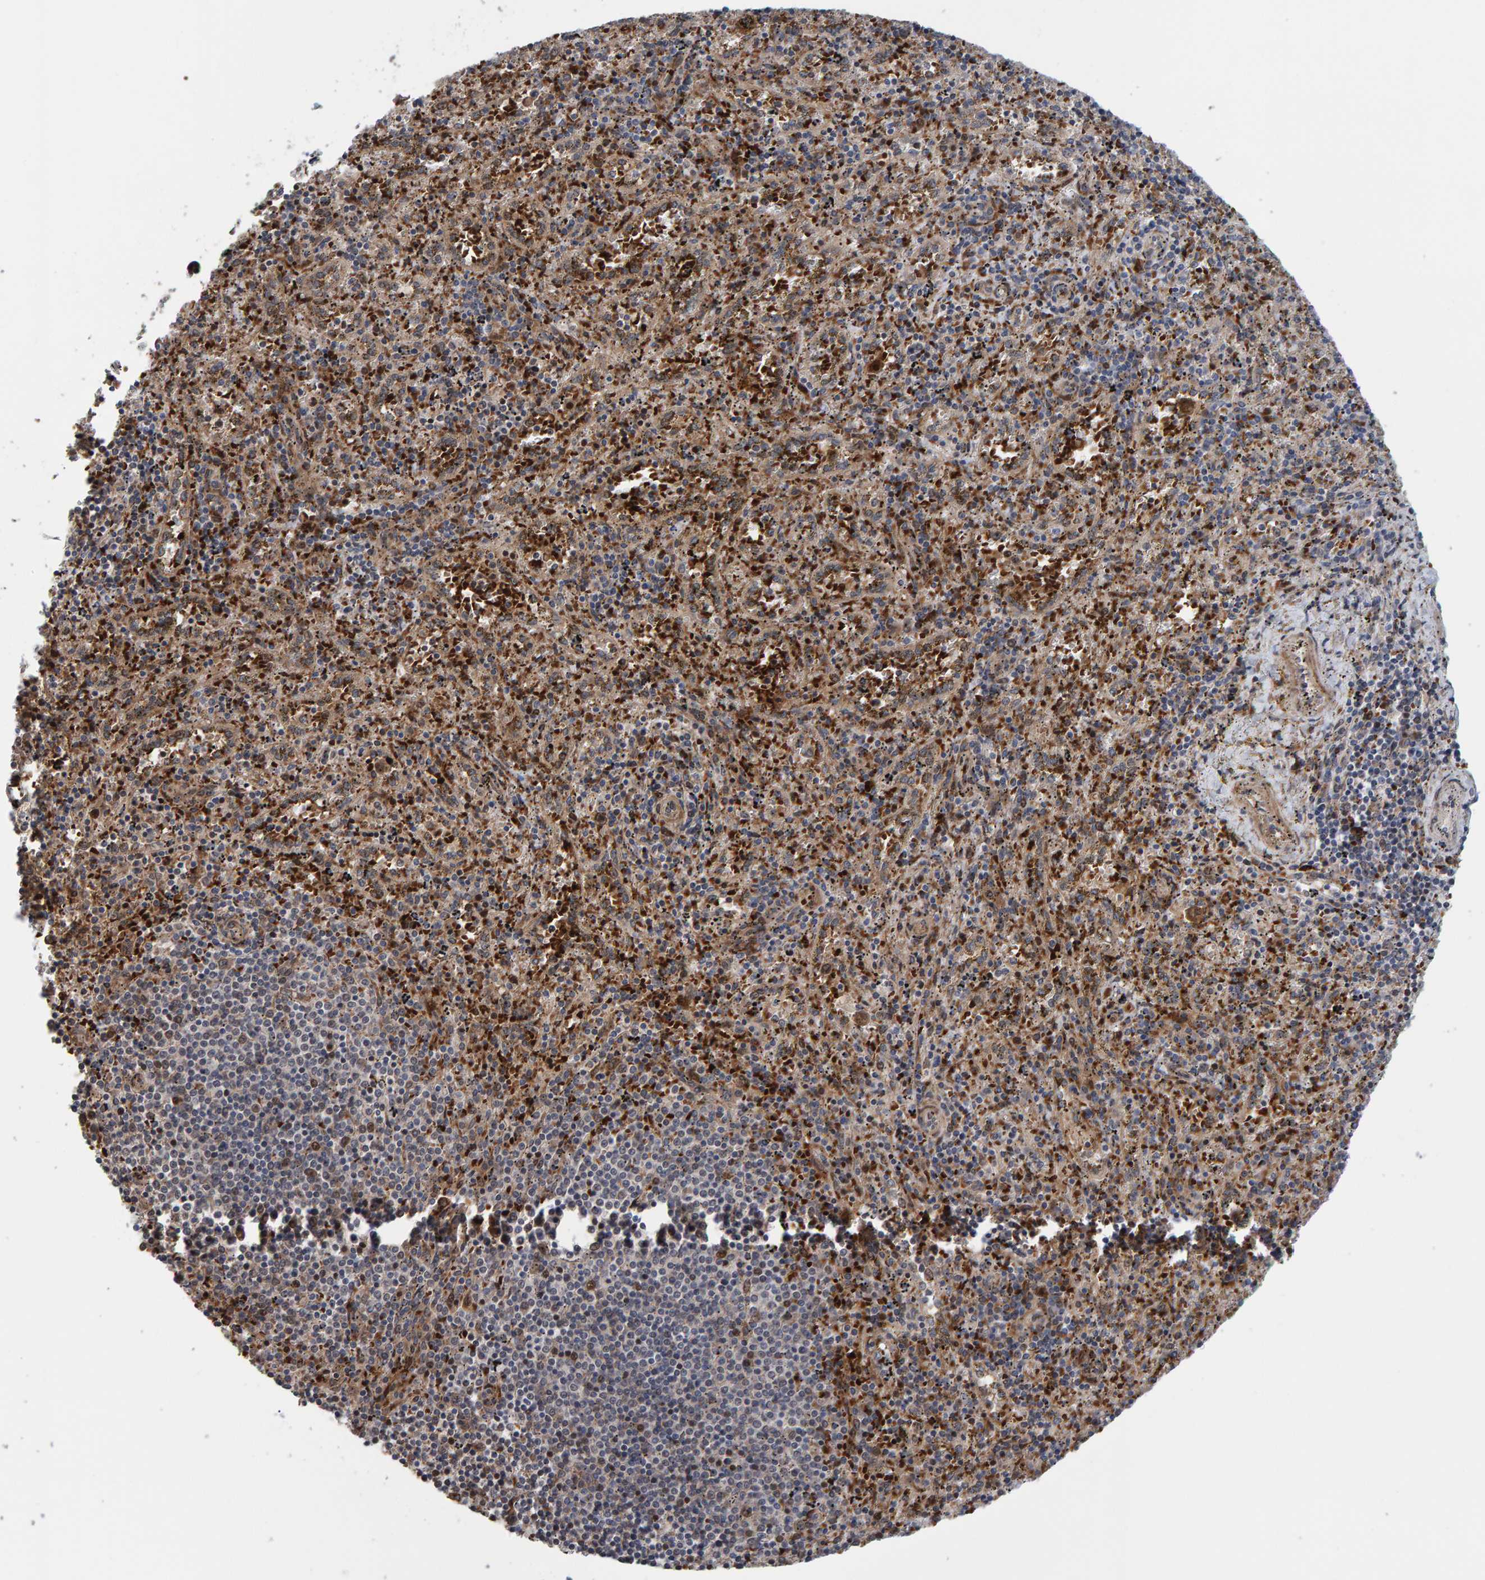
{"staining": {"intensity": "moderate", "quantity": "25%-75%", "location": "cytoplasmic/membranous"}, "tissue": "spleen", "cell_type": "Cells in red pulp", "image_type": "normal", "snomed": [{"axis": "morphology", "description": "Normal tissue, NOS"}, {"axis": "topography", "description": "Spleen"}], "caption": "IHC (DAB (3,3'-diaminobenzidine)) staining of normal human spleen shows moderate cytoplasmic/membranous protein positivity in about 25%-75% of cells in red pulp. The staining is performed using DAB brown chromogen to label protein expression. The nuclei are counter-stained blue using hematoxylin.", "gene": "MFSD6L", "patient": {"sex": "male", "age": 11}}